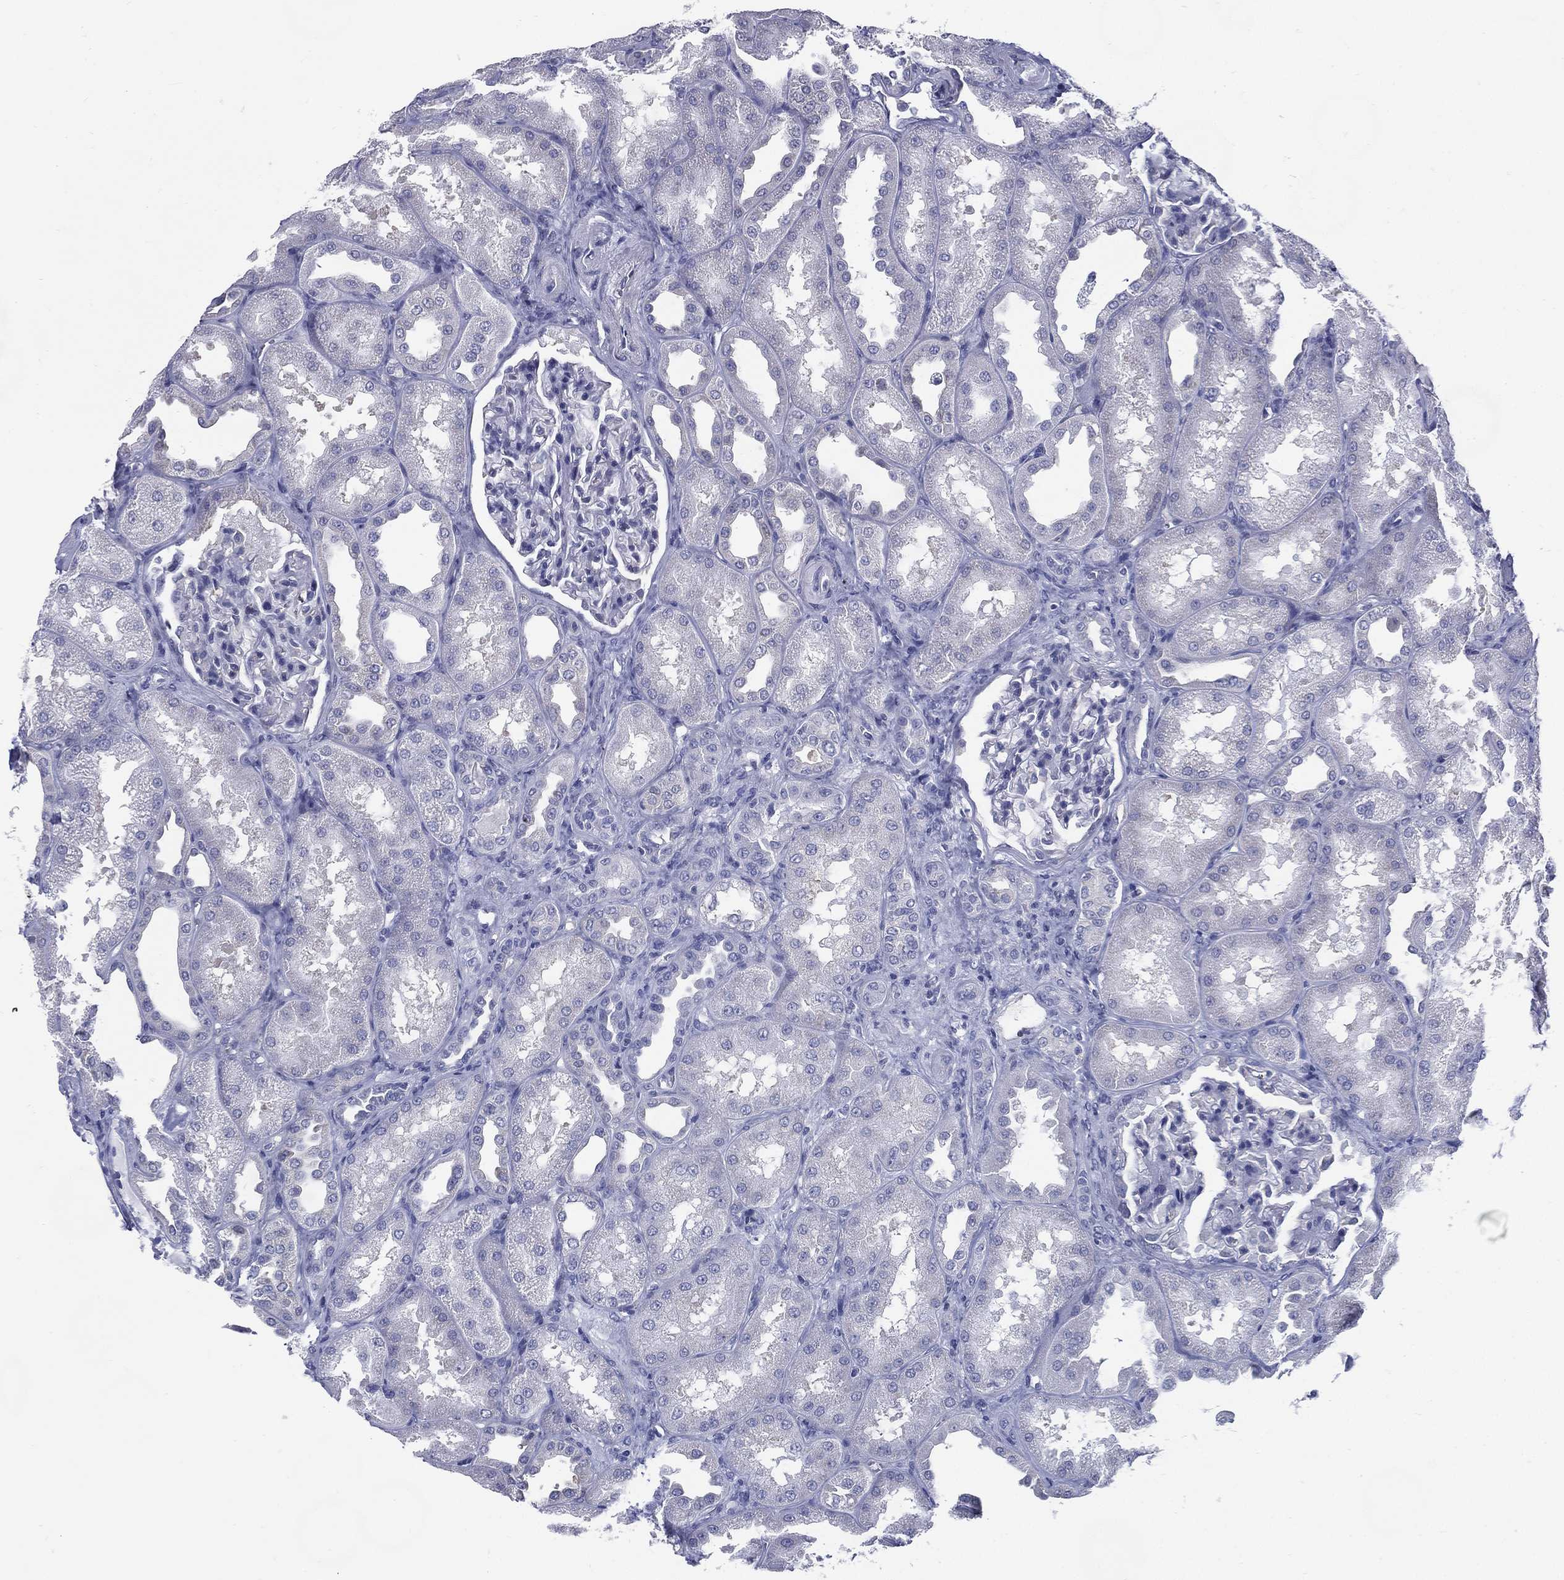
{"staining": {"intensity": "negative", "quantity": "none", "location": "none"}, "tissue": "kidney", "cell_type": "Cells in glomeruli", "image_type": "normal", "snomed": [{"axis": "morphology", "description": "Normal tissue, NOS"}, {"axis": "topography", "description": "Kidney"}], "caption": "The photomicrograph displays no staining of cells in glomeruli in normal kidney.", "gene": "C19orf18", "patient": {"sex": "male", "age": 61}}